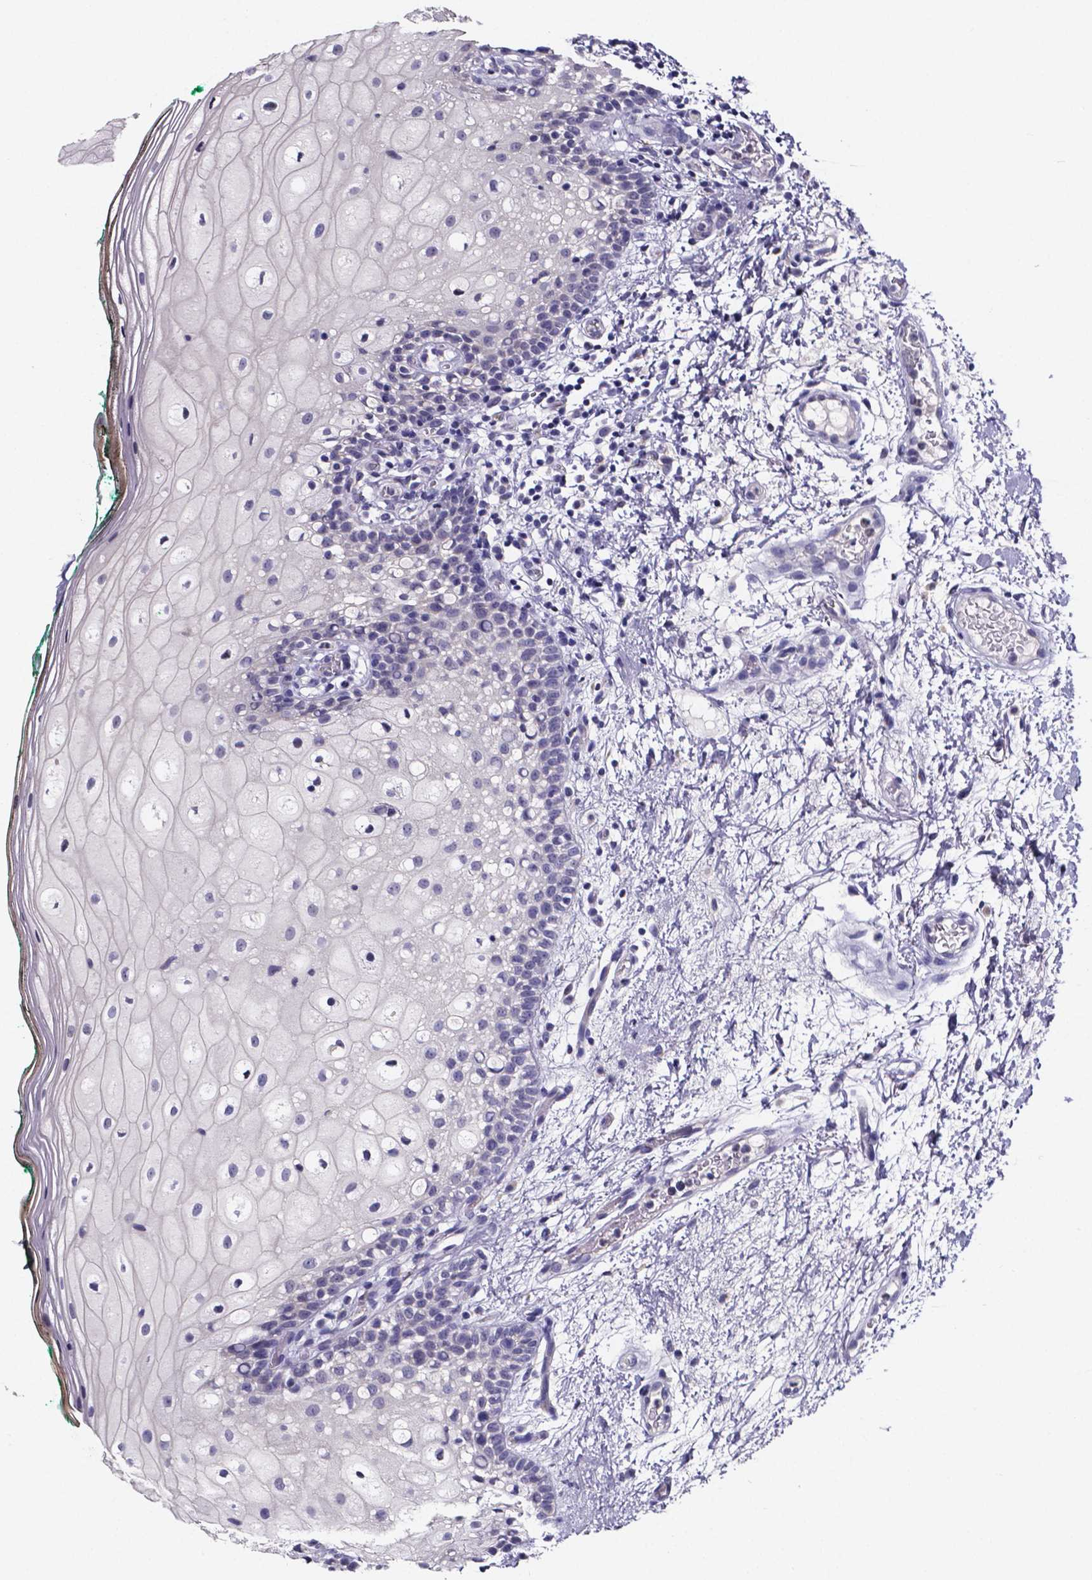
{"staining": {"intensity": "negative", "quantity": "none", "location": "none"}, "tissue": "oral mucosa", "cell_type": "Squamous epithelial cells", "image_type": "normal", "snomed": [{"axis": "morphology", "description": "Normal tissue, NOS"}, {"axis": "topography", "description": "Oral tissue"}], "caption": "Immunohistochemical staining of unremarkable oral mucosa reveals no significant staining in squamous epithelial cells.", "gene": "IZUMO1", "patient": {"sex": "female", "age": 83}}